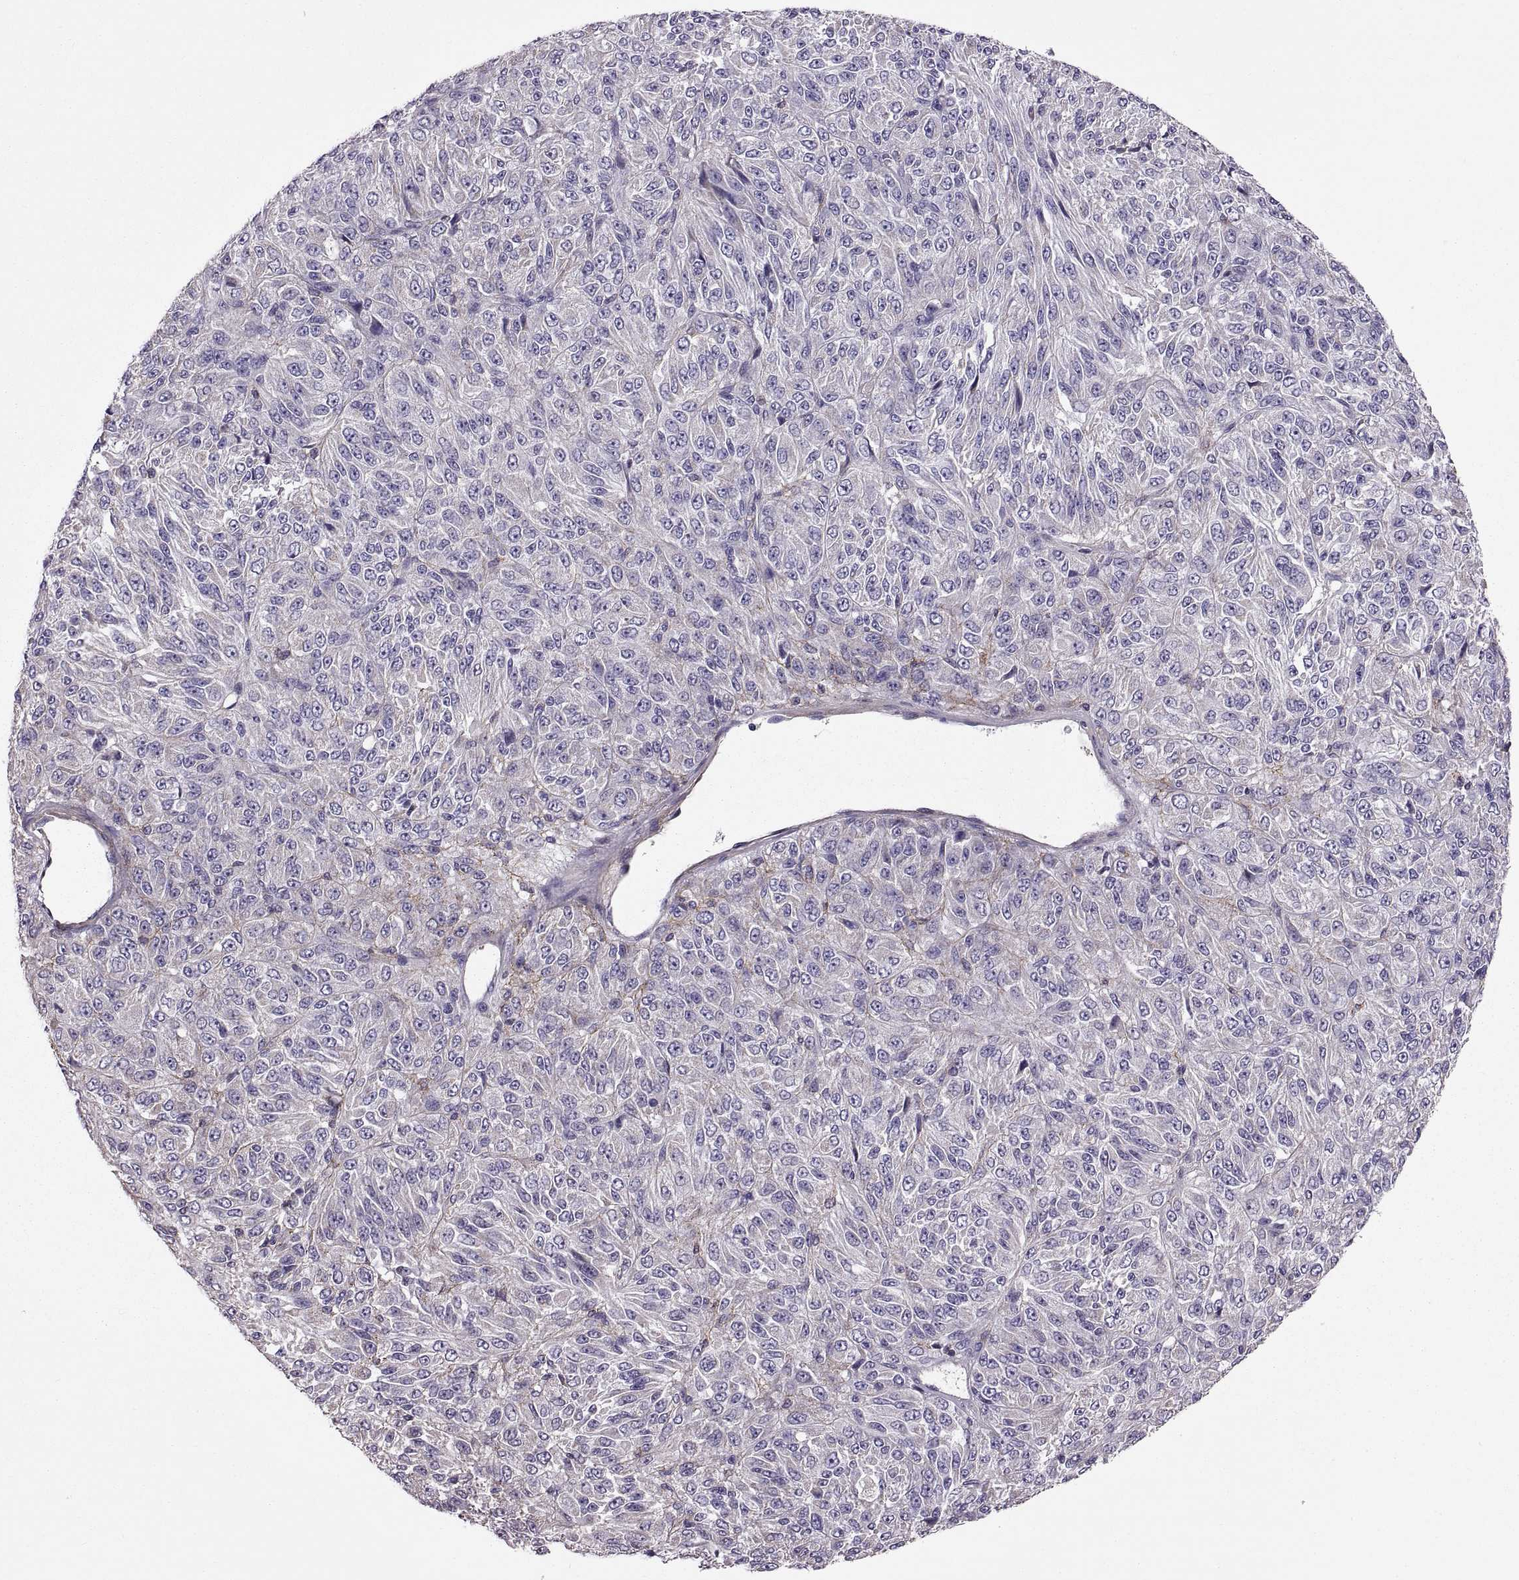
{"staining": {"intensity": "negative", "quantity": "none", "location": "none"}, "tissue": "melanoma", "cell_type": "Tumor cells", "image_type": "cancer", "snomed": [{"axis": "morphology", "description": "Malignant melanoma, Metastatic site"}, {"axis": "topography", "description": "Brain"}], "caption": "This micrograph is of malignant melanoma (metastatic site) stained with immunohistochemistry to label a protein in brown with the nuclei are counter-stained blue. There is no staining in tumor cells.", "gene": "EMILIN2", "patient": {"sex": "female", "age": 56}}